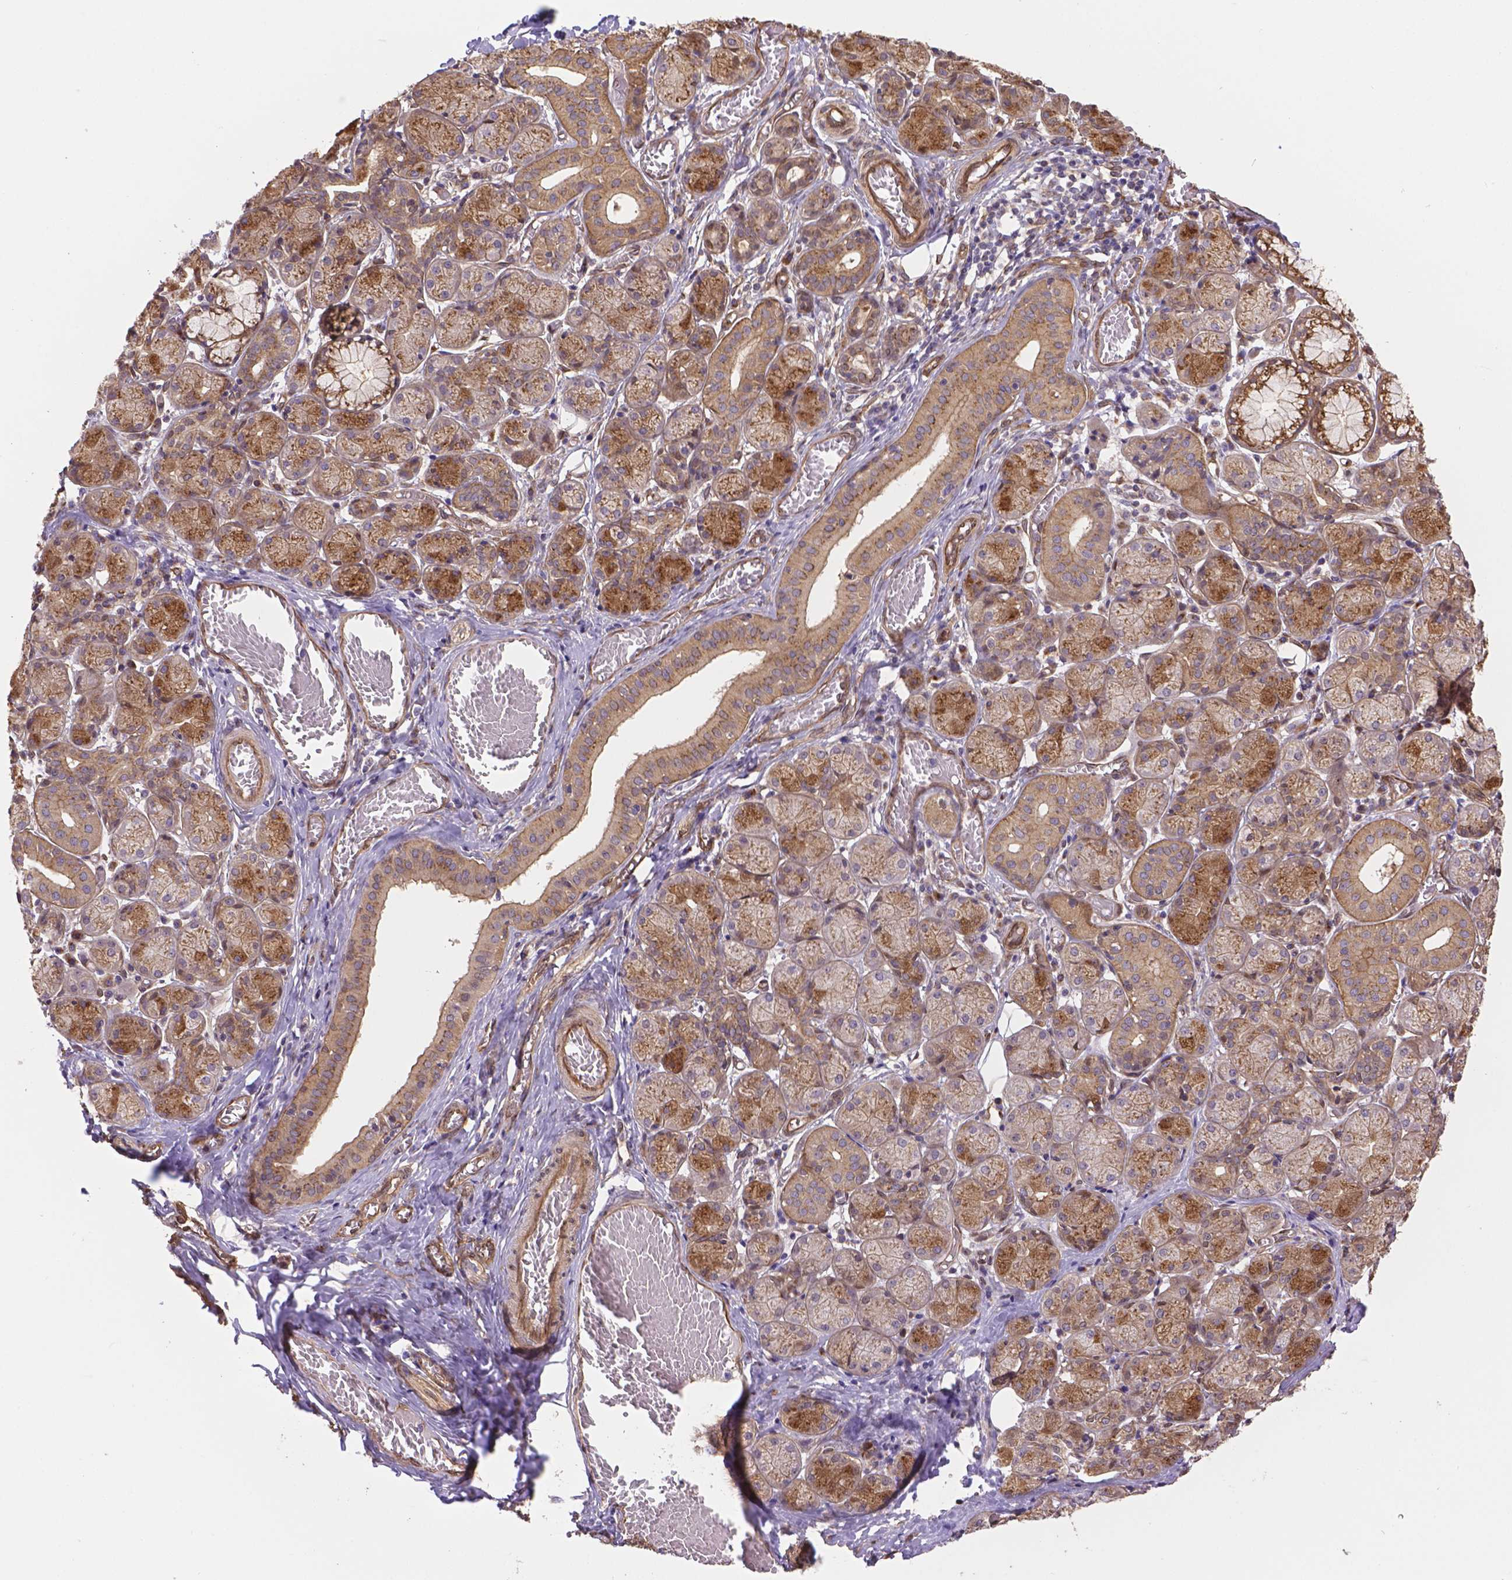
{"staining": {"intensity": "moderate", "quantity": ">75%", "location": "cytoplasmic/membranous"}, "tissue": "salivary gland", "cell_type": "Glandular cells", "image_type": "normal", "snomed": [{"axis": "morphology", "description": "Normal tissue, NOS"}, {"axis": "topography", "description": "Salivary gland"}, {"axis": "topography", "description": "Peripheral nerve tissue"}], "caption": "Protein staining by immunohistochemistry reveals moderate cytoplasmic/membranous staining in approximately >75% of glandular cells in unremarkable salivary gland.", "gene": "YAP1", "patient": {"sex": "female", "age": 24}}